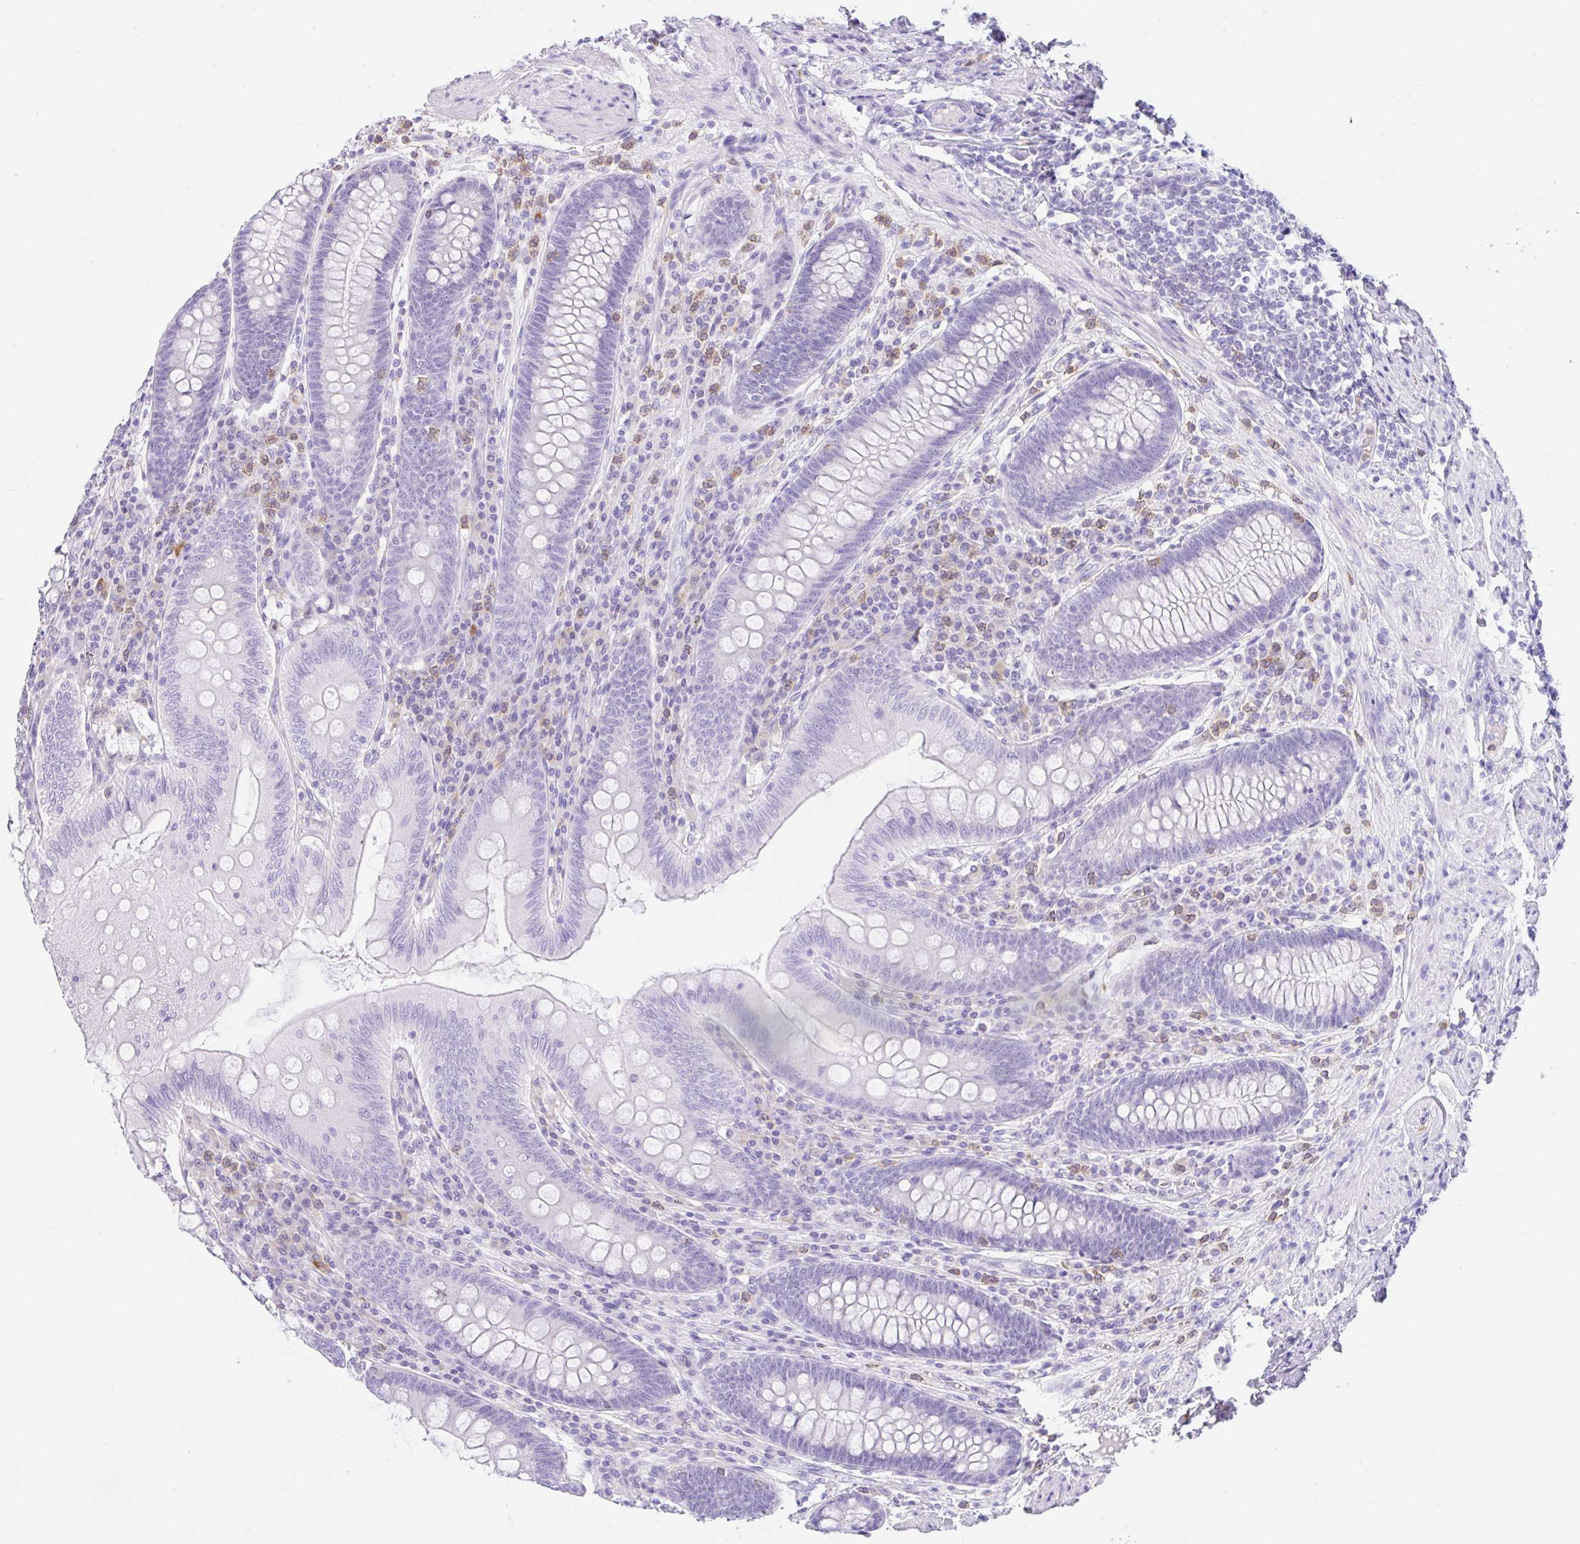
{"staining": {"intensity": "negative", "quantity": "none", "location": "none"}, "tissue": "appendix", "cell_type": "Glandular cells", "image_type": "normal", "snomed": [{"axis": "morphology", "description": "Normal tissue, NOS"}, {"axis": "topography", "description": "Appendix"}], "caption": "This is an immunohistochemistry micrograph of normal appendix. There is no staining in glandular cells.", "gene": "NCF1", "patient": {"sex": "male", "age": 71}}